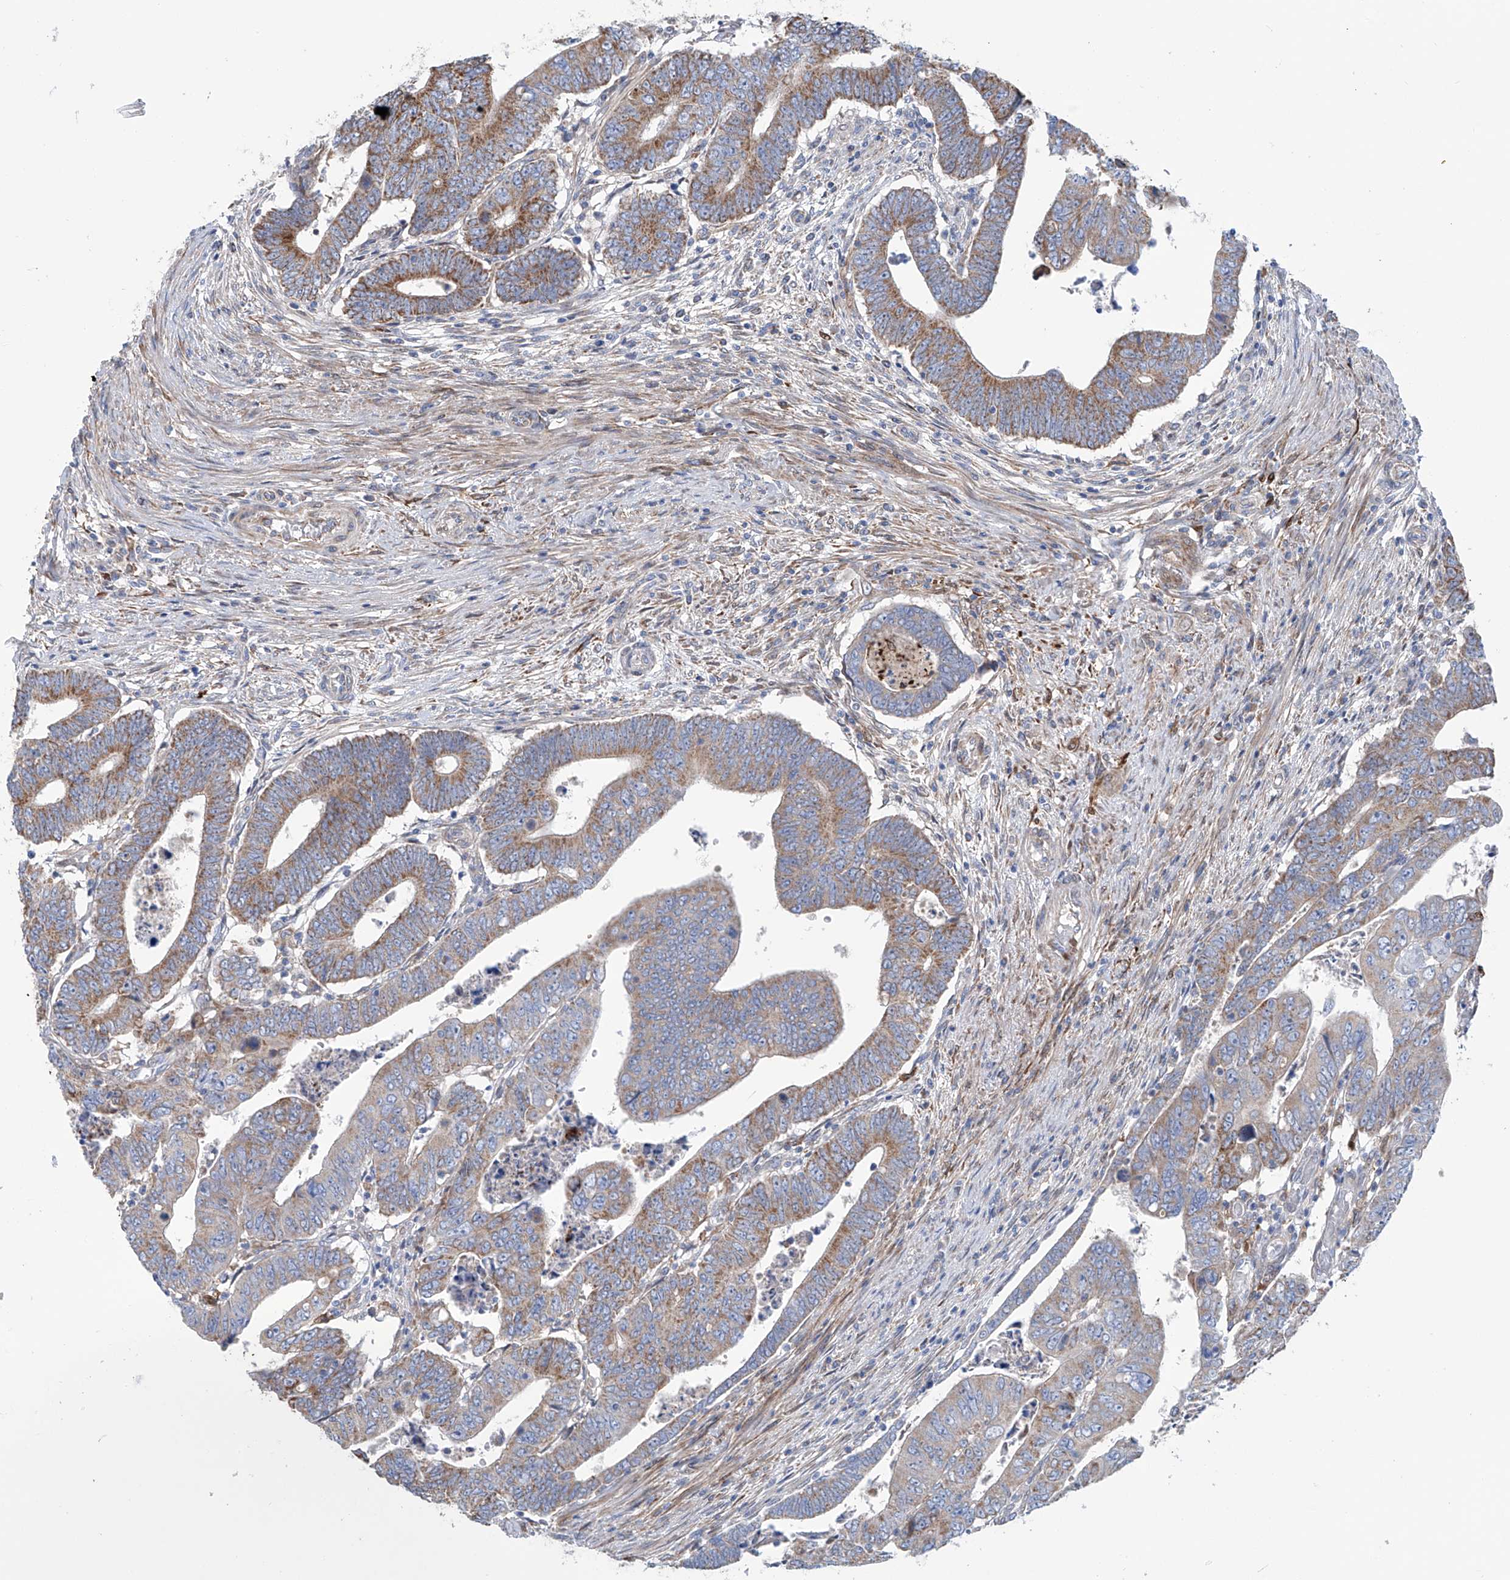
{"staining": {"intensity": "moderate", "quantity": "25%-75%", "location": "cytoplasmic/membranous"}, "tissue": "colorectal cancer", "cell_type": "Tumor cells", "image_type": "cancer", "snomed": [{"axis": "morphology", "description": "Normal tissue, NOS"}, {"axis": "morphology", "description": "Adenocarcinoma, NOS"}, {"axis": "topography", "description": "Rectum"}], "caption": "This is a histology image of IHC staining of colorectal cancer (adenocarcinoma), which shows moderate positivity in the cytoplasmic/membranous of tumor cells.", "gene": "ALDH6A1", "patient": {"sex": "female", "age": 65}}